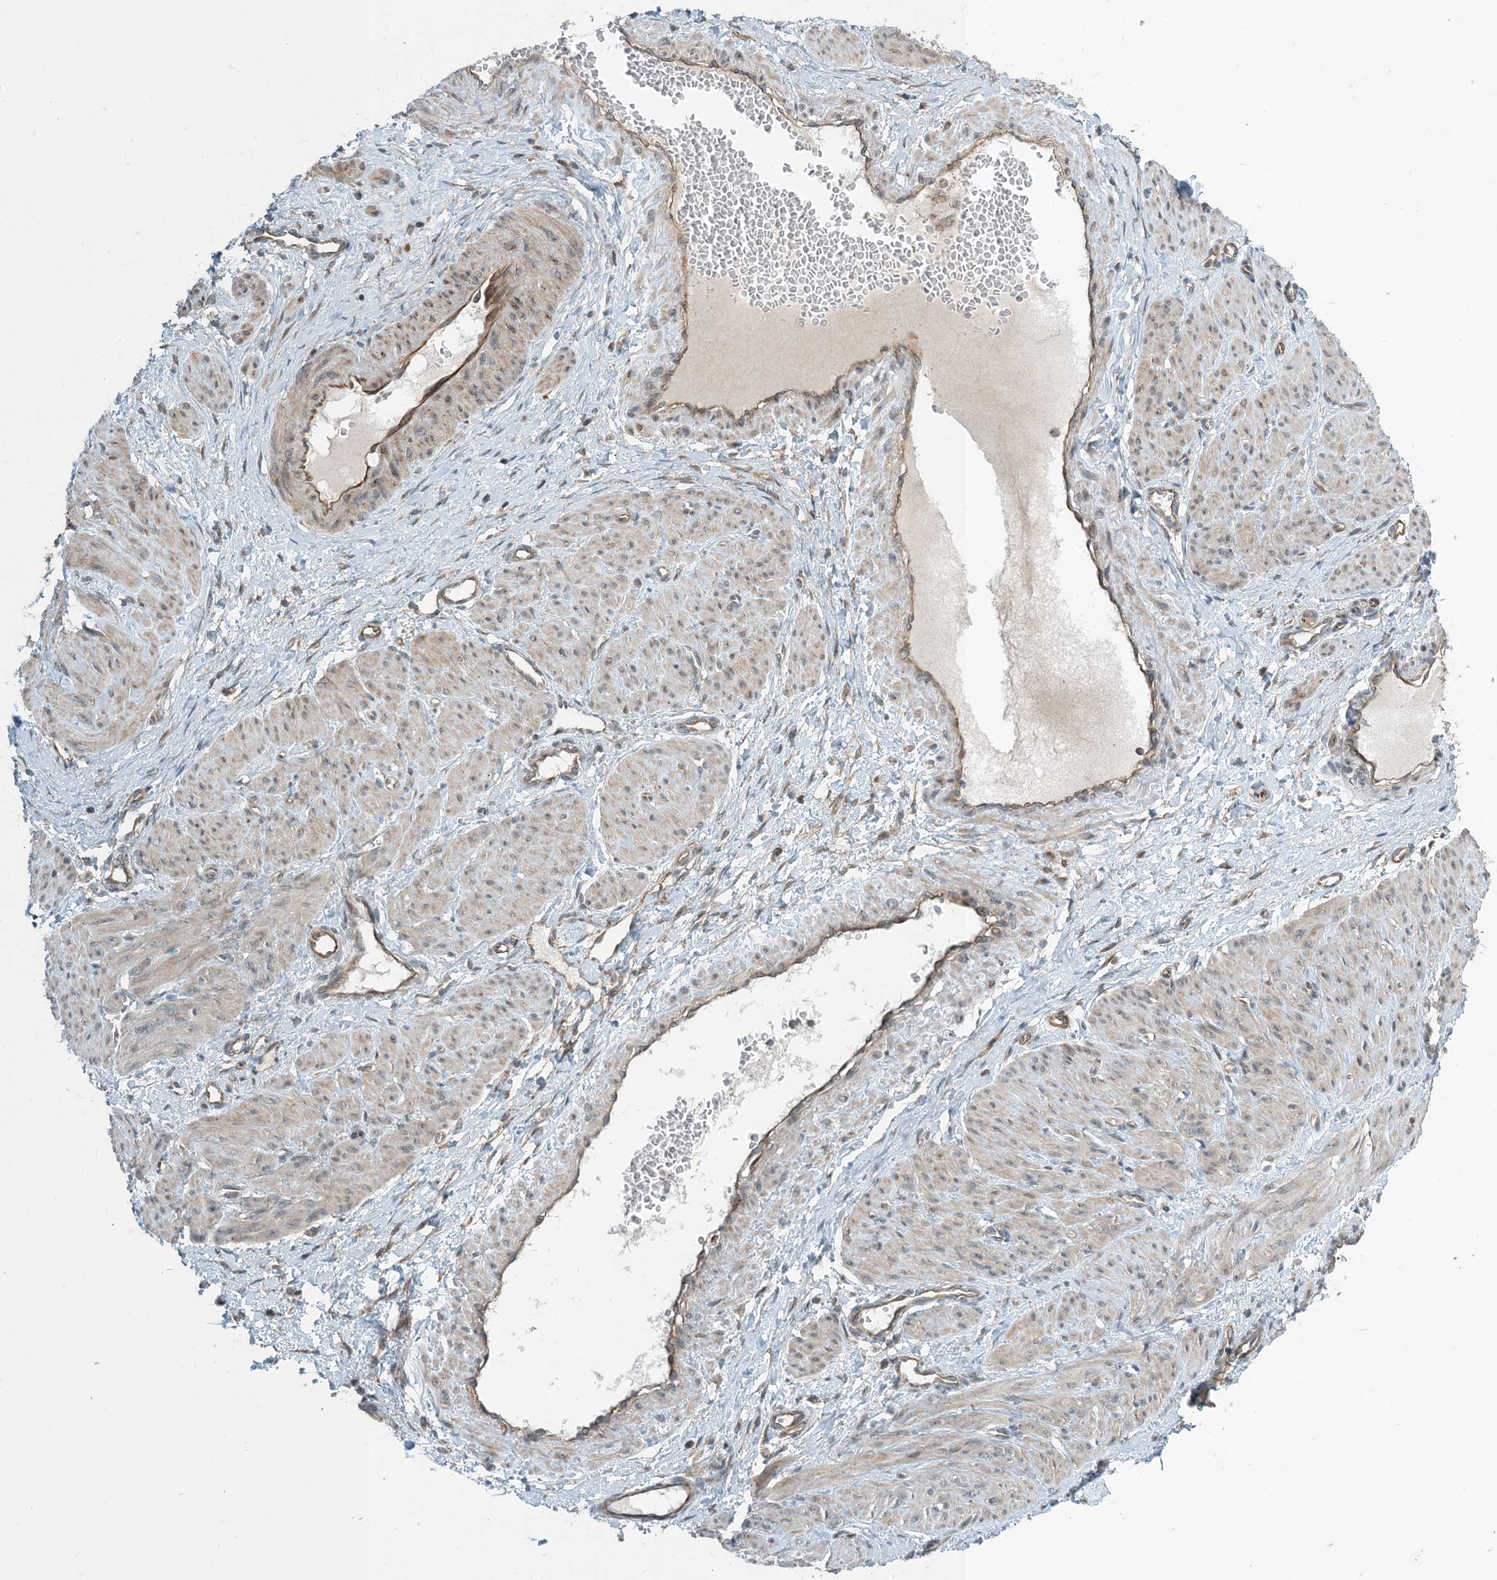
{"staining": {"intensity": "moderate", "quantity": "<25%", "location": "cytoplasmic/membranous"}, "tissue": "smooth muscle", "cell_type": "Smooth muscle cells", "image_type": "normal", "snomed": [{"axis": "morphology", "description": "Normal tissue, NOS"}, {"axis": "topography", "description": "Endometrium"}], "caption": "Protein staining by IHC reveals moderate cytoplasmic/membranous positivity in about <25% of smooth muscle cells in unremarkable smooth muscle. The staining was performed using DAB (3,3'-diaminobenzidine), with brown indicating positive protein expression. Nuclei are stained blue with hematoxylin.", "gene": "ZBTB3", "patient": {"sex": "female", "age": 33}}